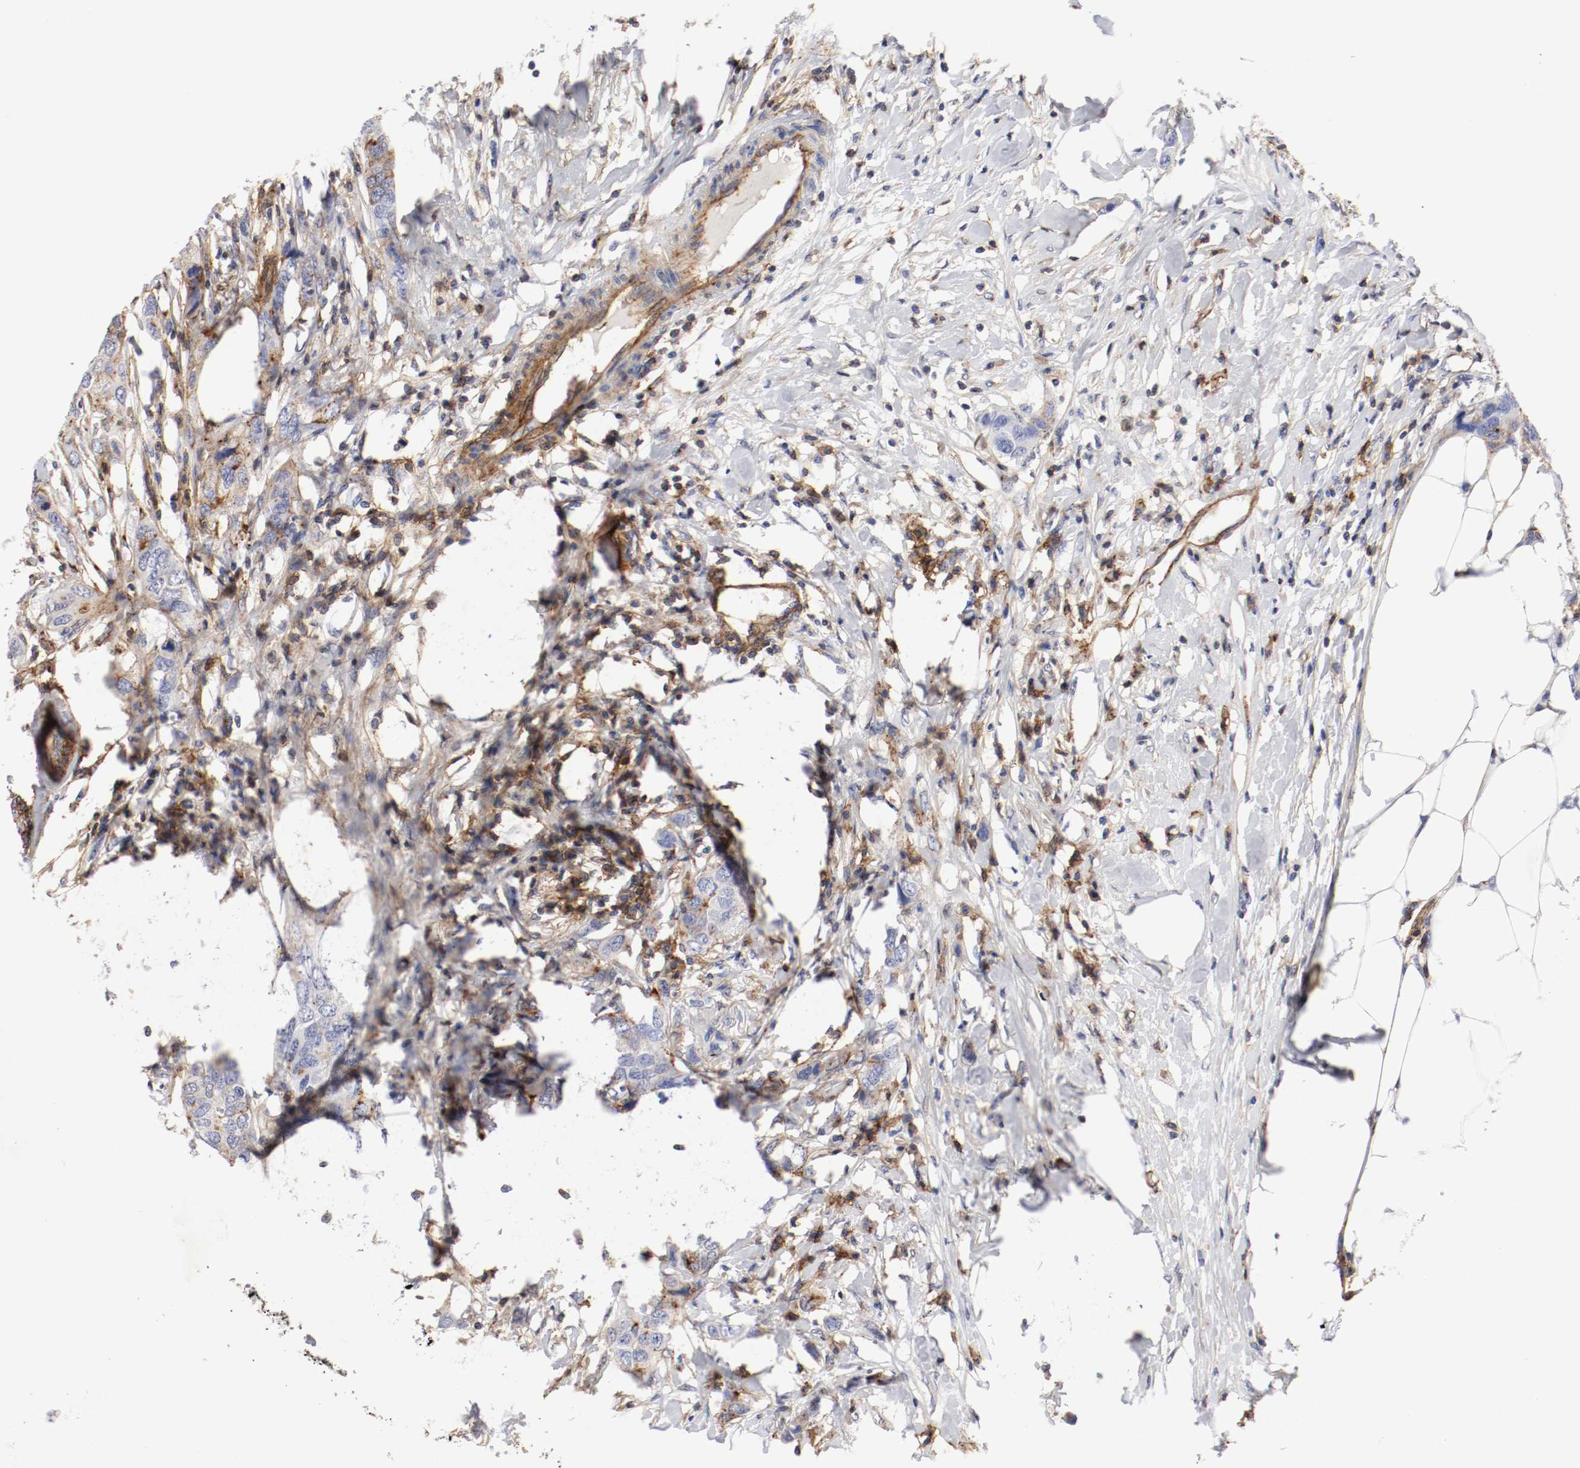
{"staining": {"intensity": "weak", "quantity": "<25%", "location": "cytoplasmic/membranous"}, "tissue": "breast cancer", "cell_type": "Tumor cells", "image_type": "cancer", "snomed": [{"axis": "morphology", "description": "Duct carcinoma"}, {"axis": "topography", "description": "Breast"}], "caption": "Tumor cells show no significant protein positivity in breast invasive ductal carcinoma.", "gene": "IFITM1", "patient": {"sex": "female", "age": 50}}